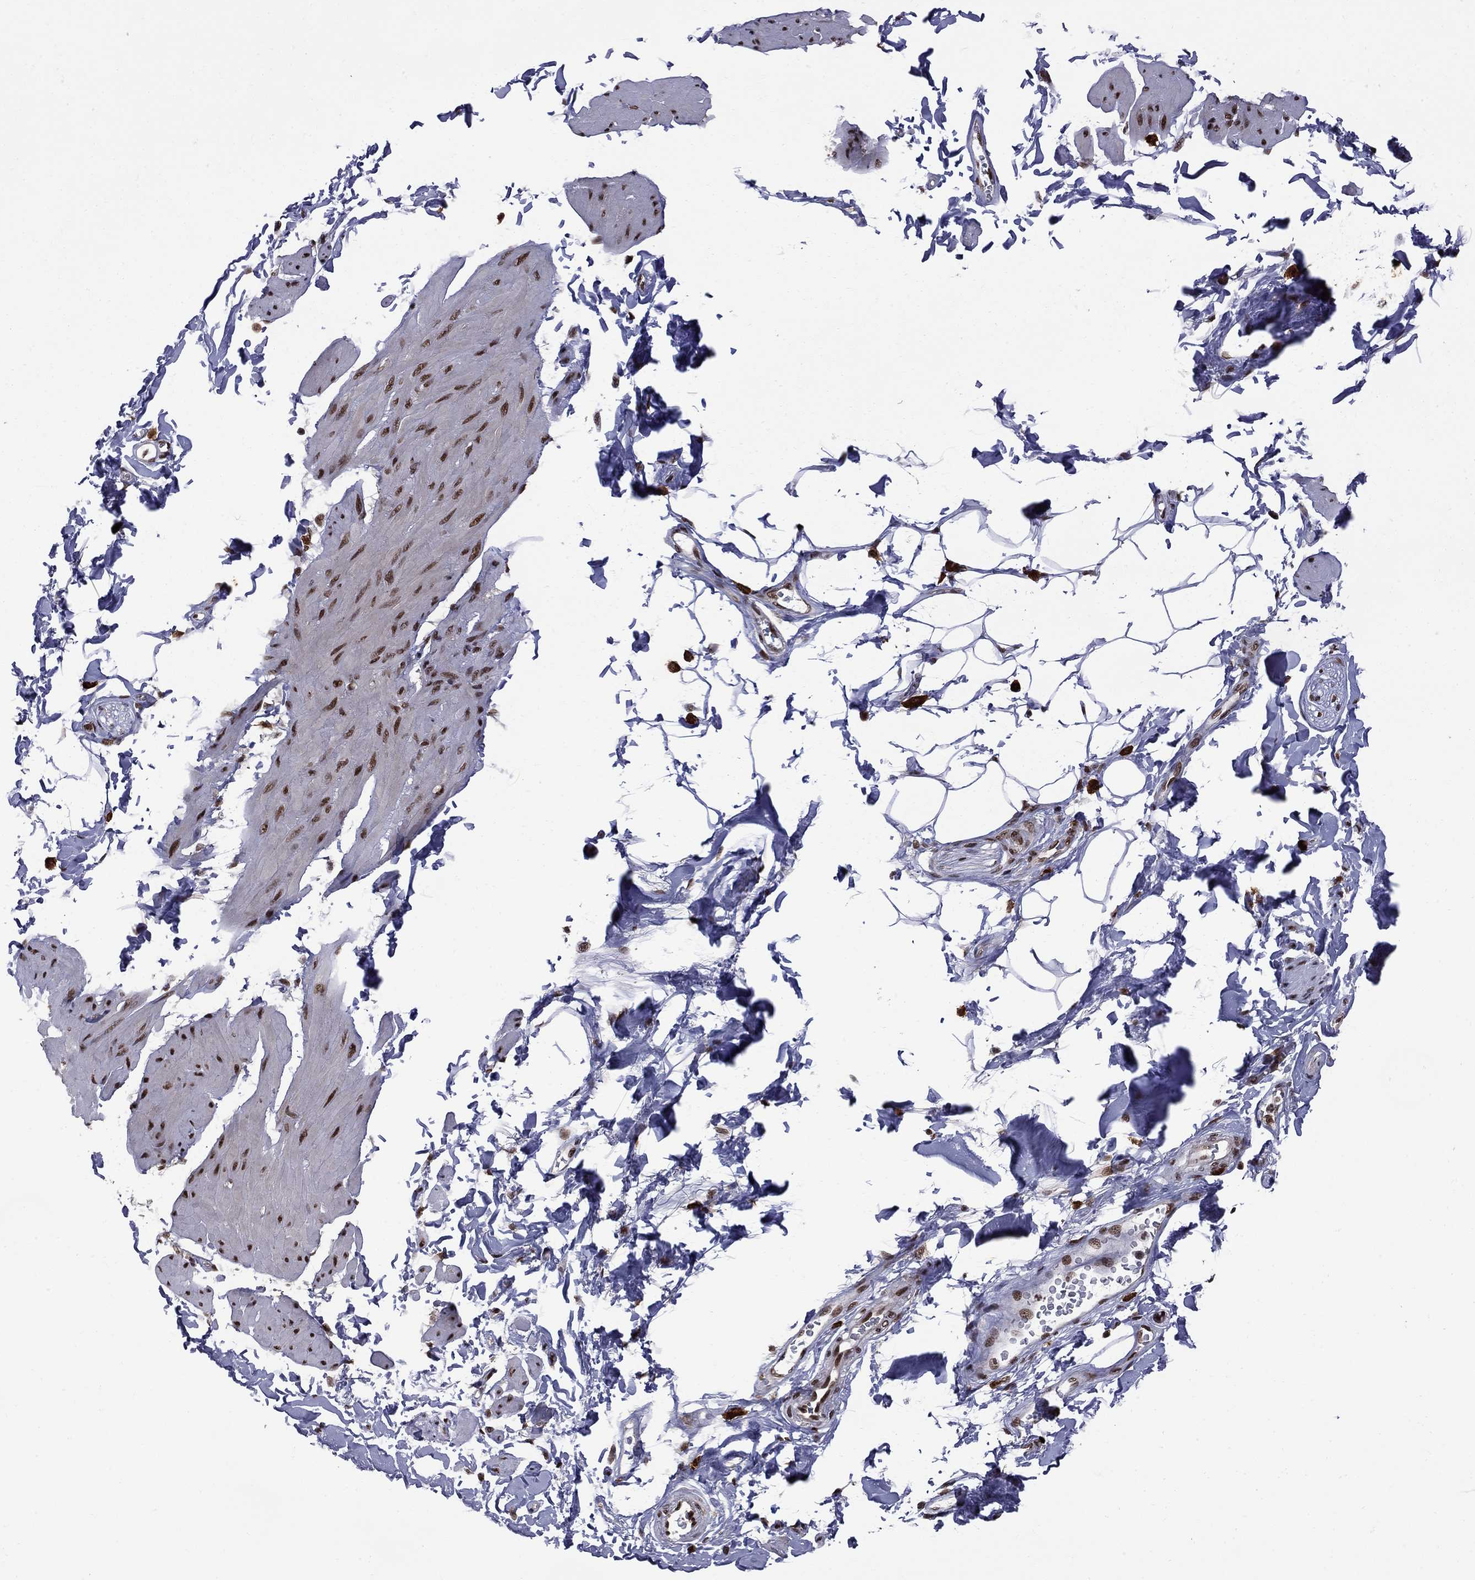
{"staining": {"intensity": "strong", "quantity": ">75%", "location": "nuclear"}, "tissue": "smooth muscle", "cell_type": "Smooth muscle cells", "image_type": "normal", "snomed": [{"axis": "morphology", "description": "Normal tissue, NOS"}, {"axis": "topography", "description": "Adipose tissue"}, {"axis": "topography", "description": "Smooth muscle"}, {"axis": "topography", "description": "Peripheral nerve tissue"}], "caption": "Protein expression analysis of unremarkable human smooth muscle reveals strong nuclear expression in approximately >75% of smooth muscle cells.", "gene": "MED25", "patient": {"sex": "male", "age": 83}}